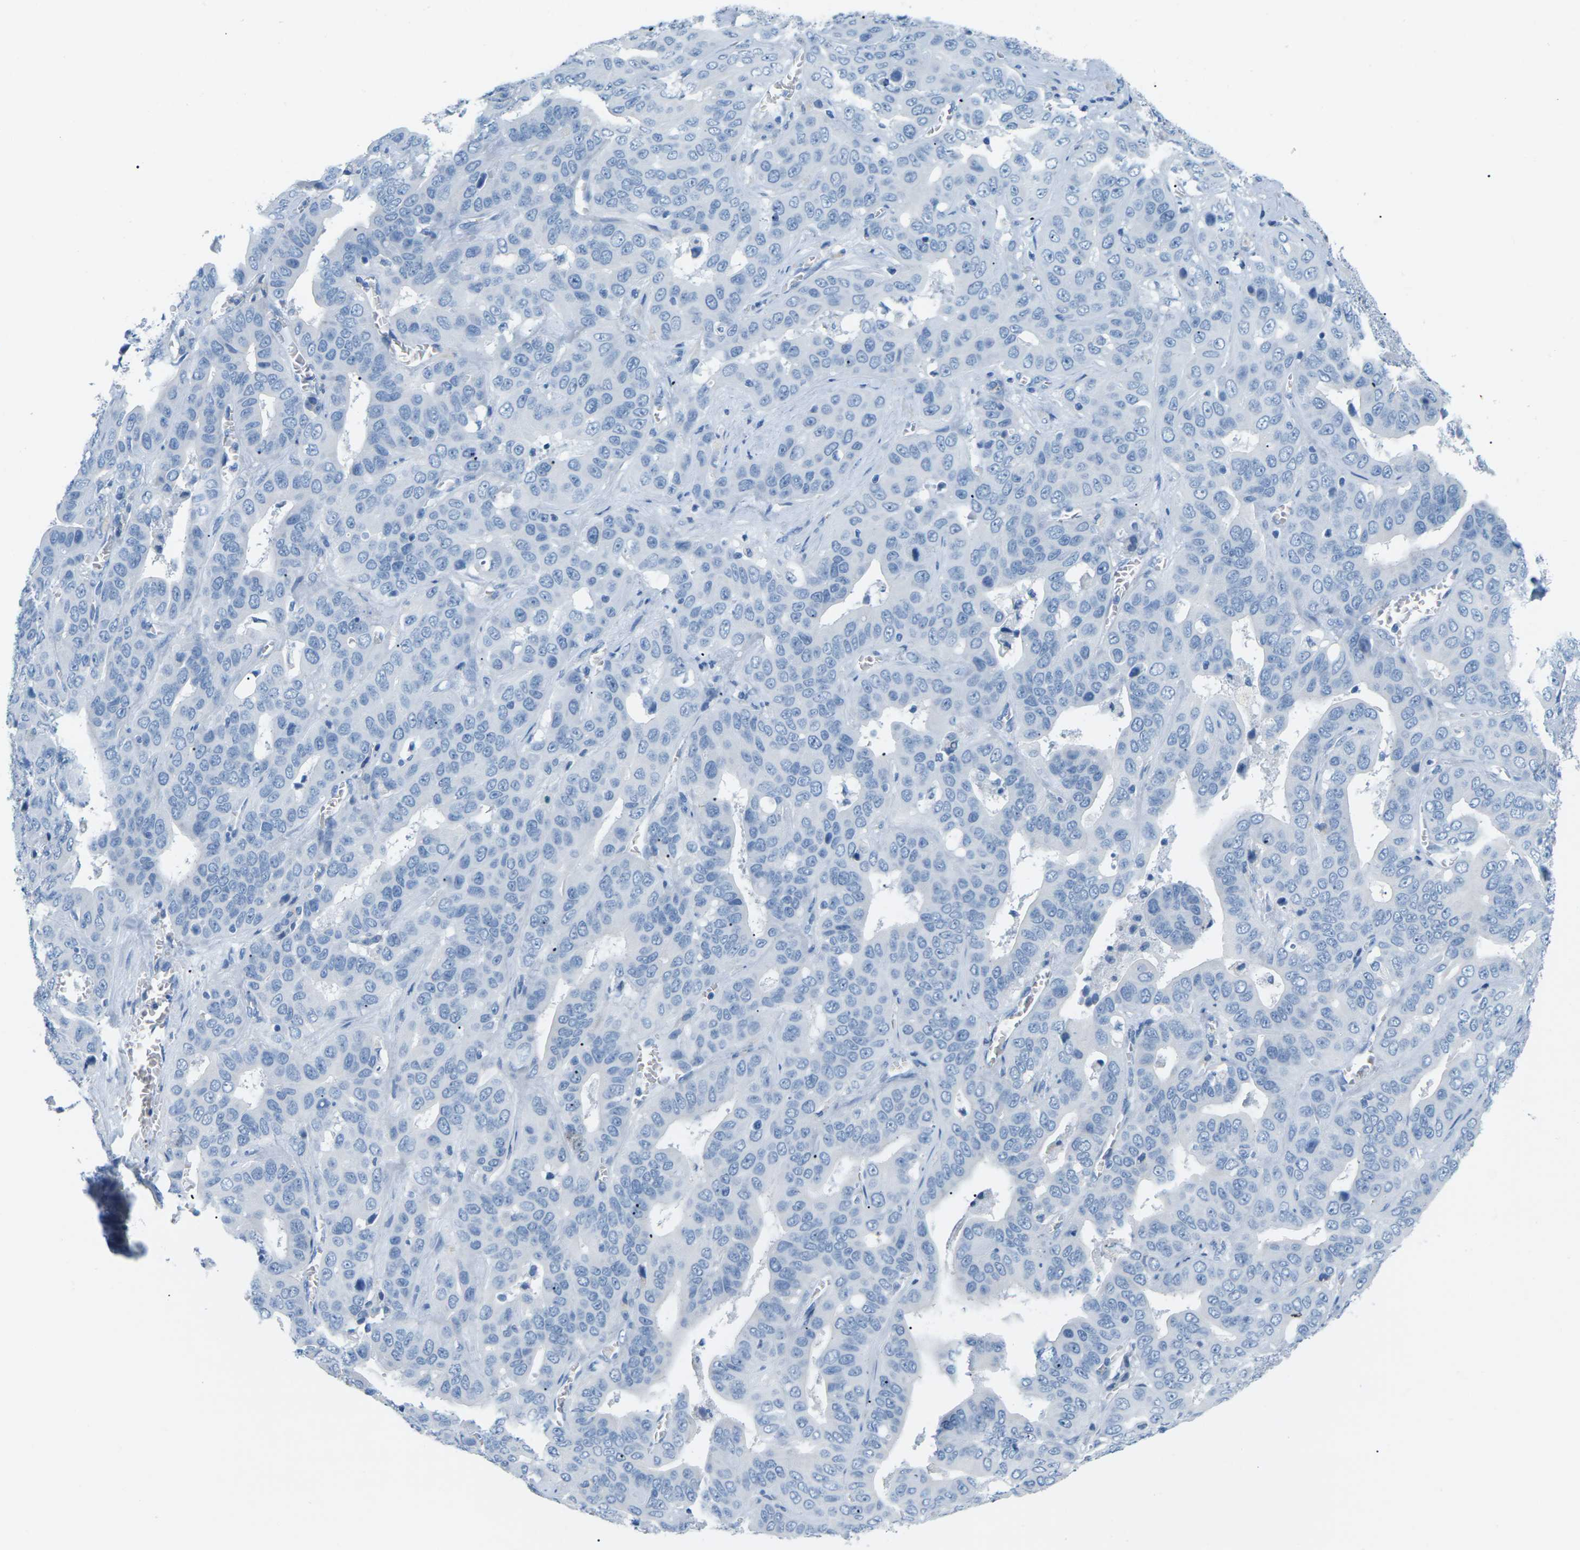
{"staining": {"intensity": "negative", "quantity": "none", "location": "none"}, "tissue": "liver cancer", "cell_type": "Tumor cells", "image_type": "cancer", "snomed": [{"axis": "morphology", "description": "Cholangiocarcinoma"}, {"axis": "topography", "description": "Liver"}], "caption": "Protein analysis of liver cancer displays no significant expression in tumor cells.", "gene": "SLC12A1", "patient": {"sex": "female", "age": 52}}